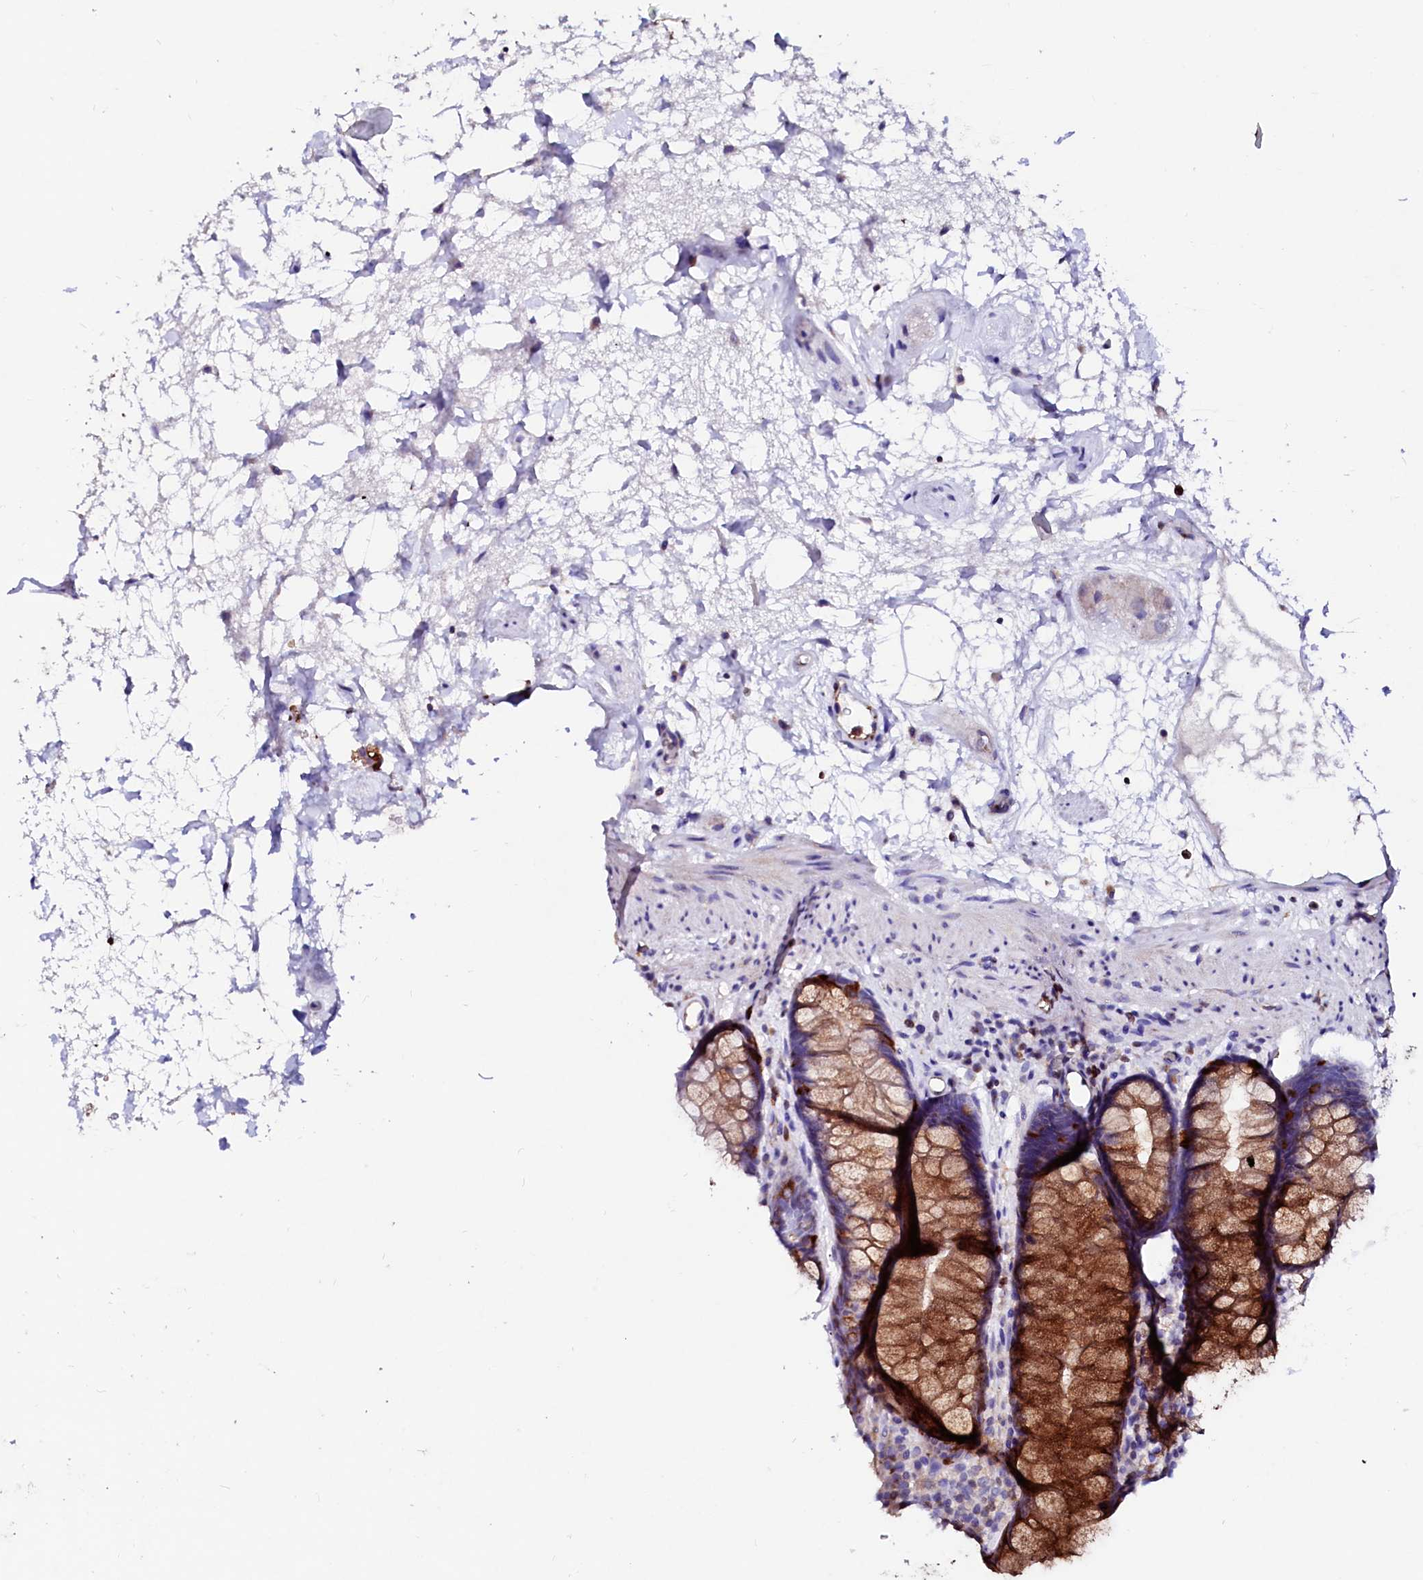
{"staining": {"intensity": "strong", "quantity": ">75%", "location": "cytoplasmic/membranous"}, "tissue": "rectum", "cell_type": "Glandular cells", "image_type": "normal", "snomed": [{"axis": "morphology", "description": "Normal tissue, NOS"}, {"axis": "topography", "description": "Rectum"}], "caption": "IHC micrograph of benign rectum: rectum stained using immunohistochemistry (IHC) demonstrates high levels of strong protein expression localized specifically in the cytoplasmic/membranous of glandular cells, appearing as a cytoplasmic/membranous brown color.", "gene": "RAB27A", "patient": {"sex": "male", "age": 64}}